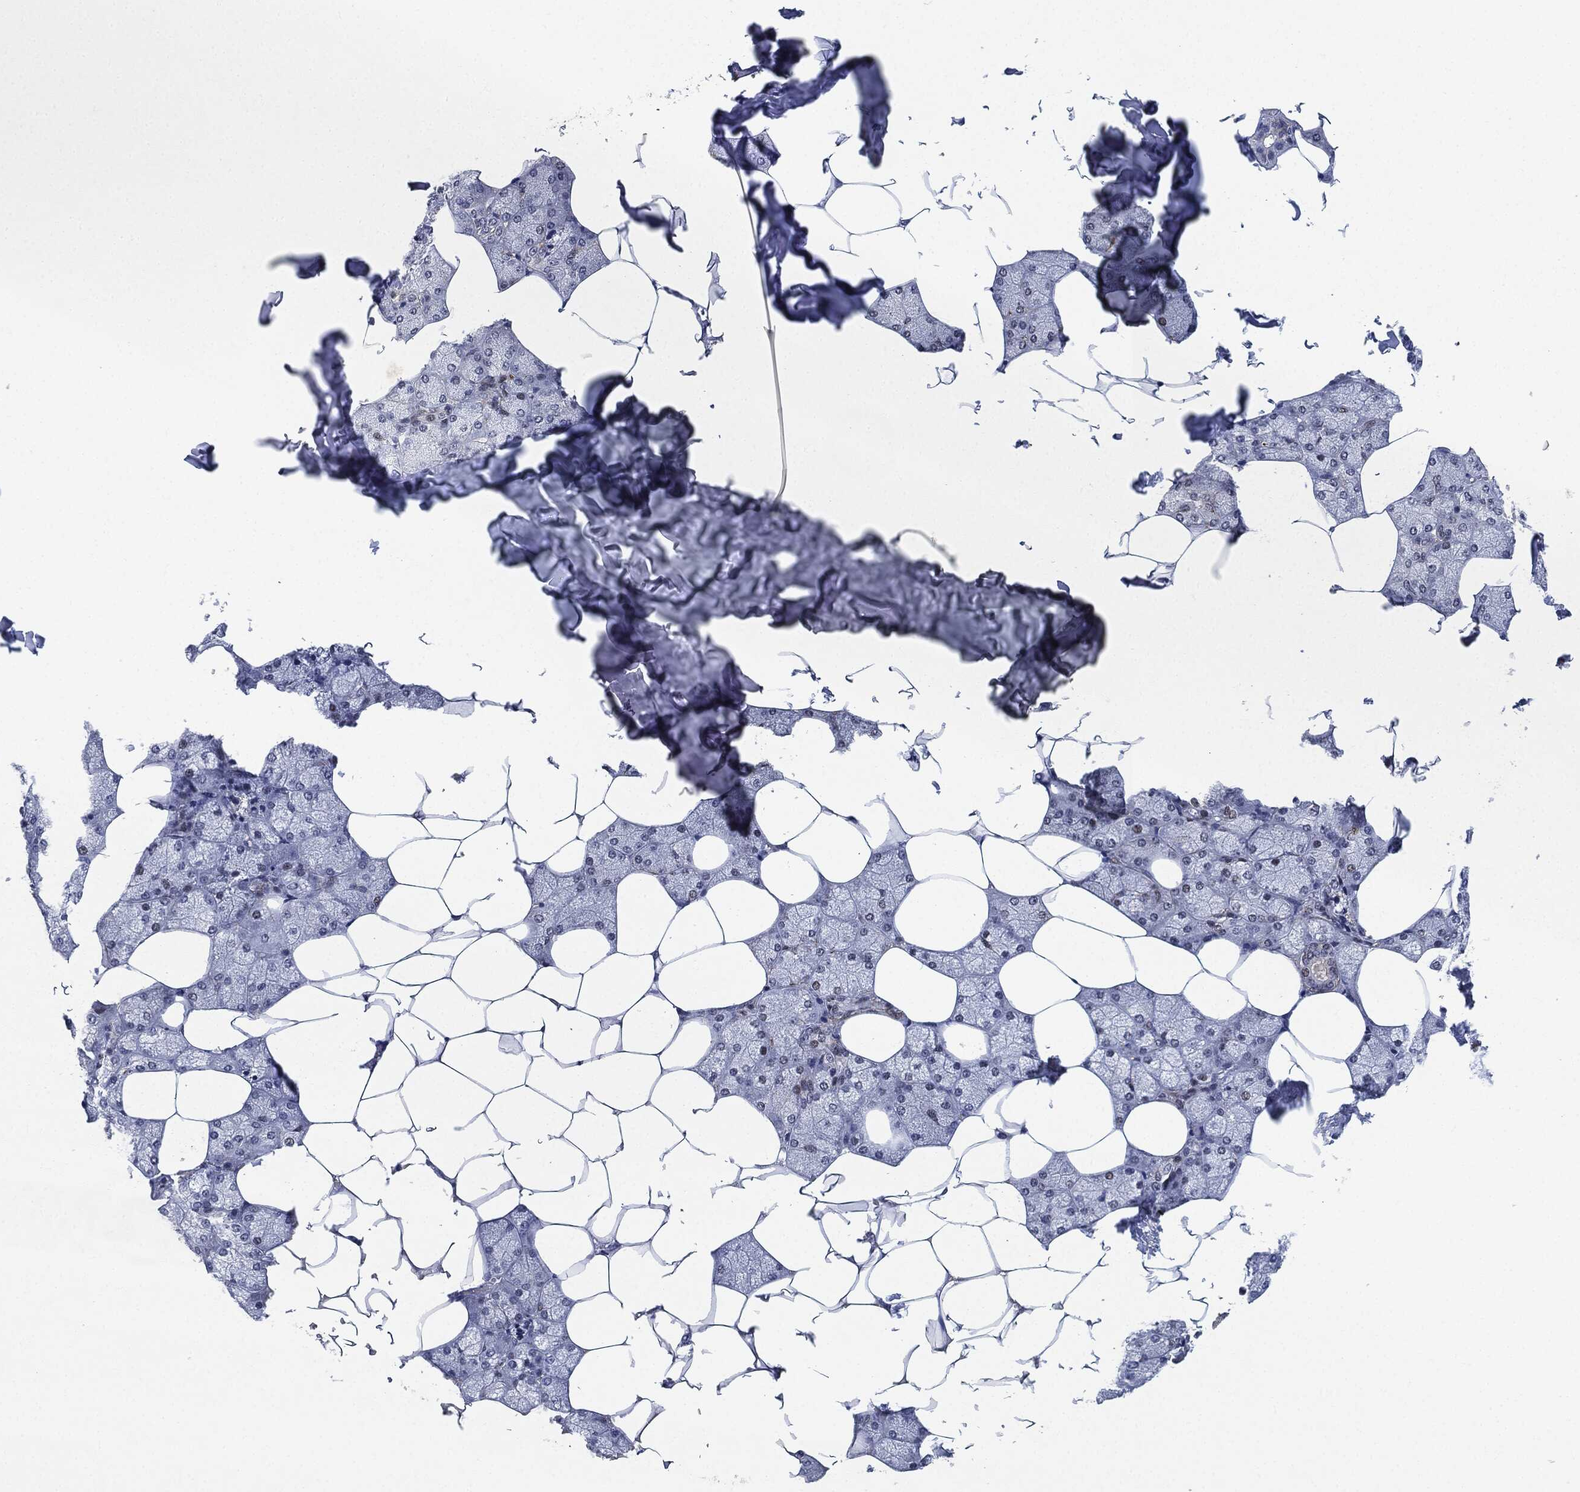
{"staining": {"intensity": "strong", "quantity": "25%-75%", "location": "cytoplasmic/membranous,nuclear"}, "tissue": "salivary gland", "cell_type": "Glandular cells", "image_type": "normal", "snomed": [{"axis": "morphology", "description": "Normal tissue, NOS"}, {"axis": "topography", "description": "Salivary gland"}], "caption": "Immunohistochemical staining of unremarkable human salivary gland reveals high levels of strong cytoplasmic/membranous,nuclear staining in approximately 25%-75% of glandular cells.", "gene": "NANOS3", "patient": {"sex": "female", "age": 43}}